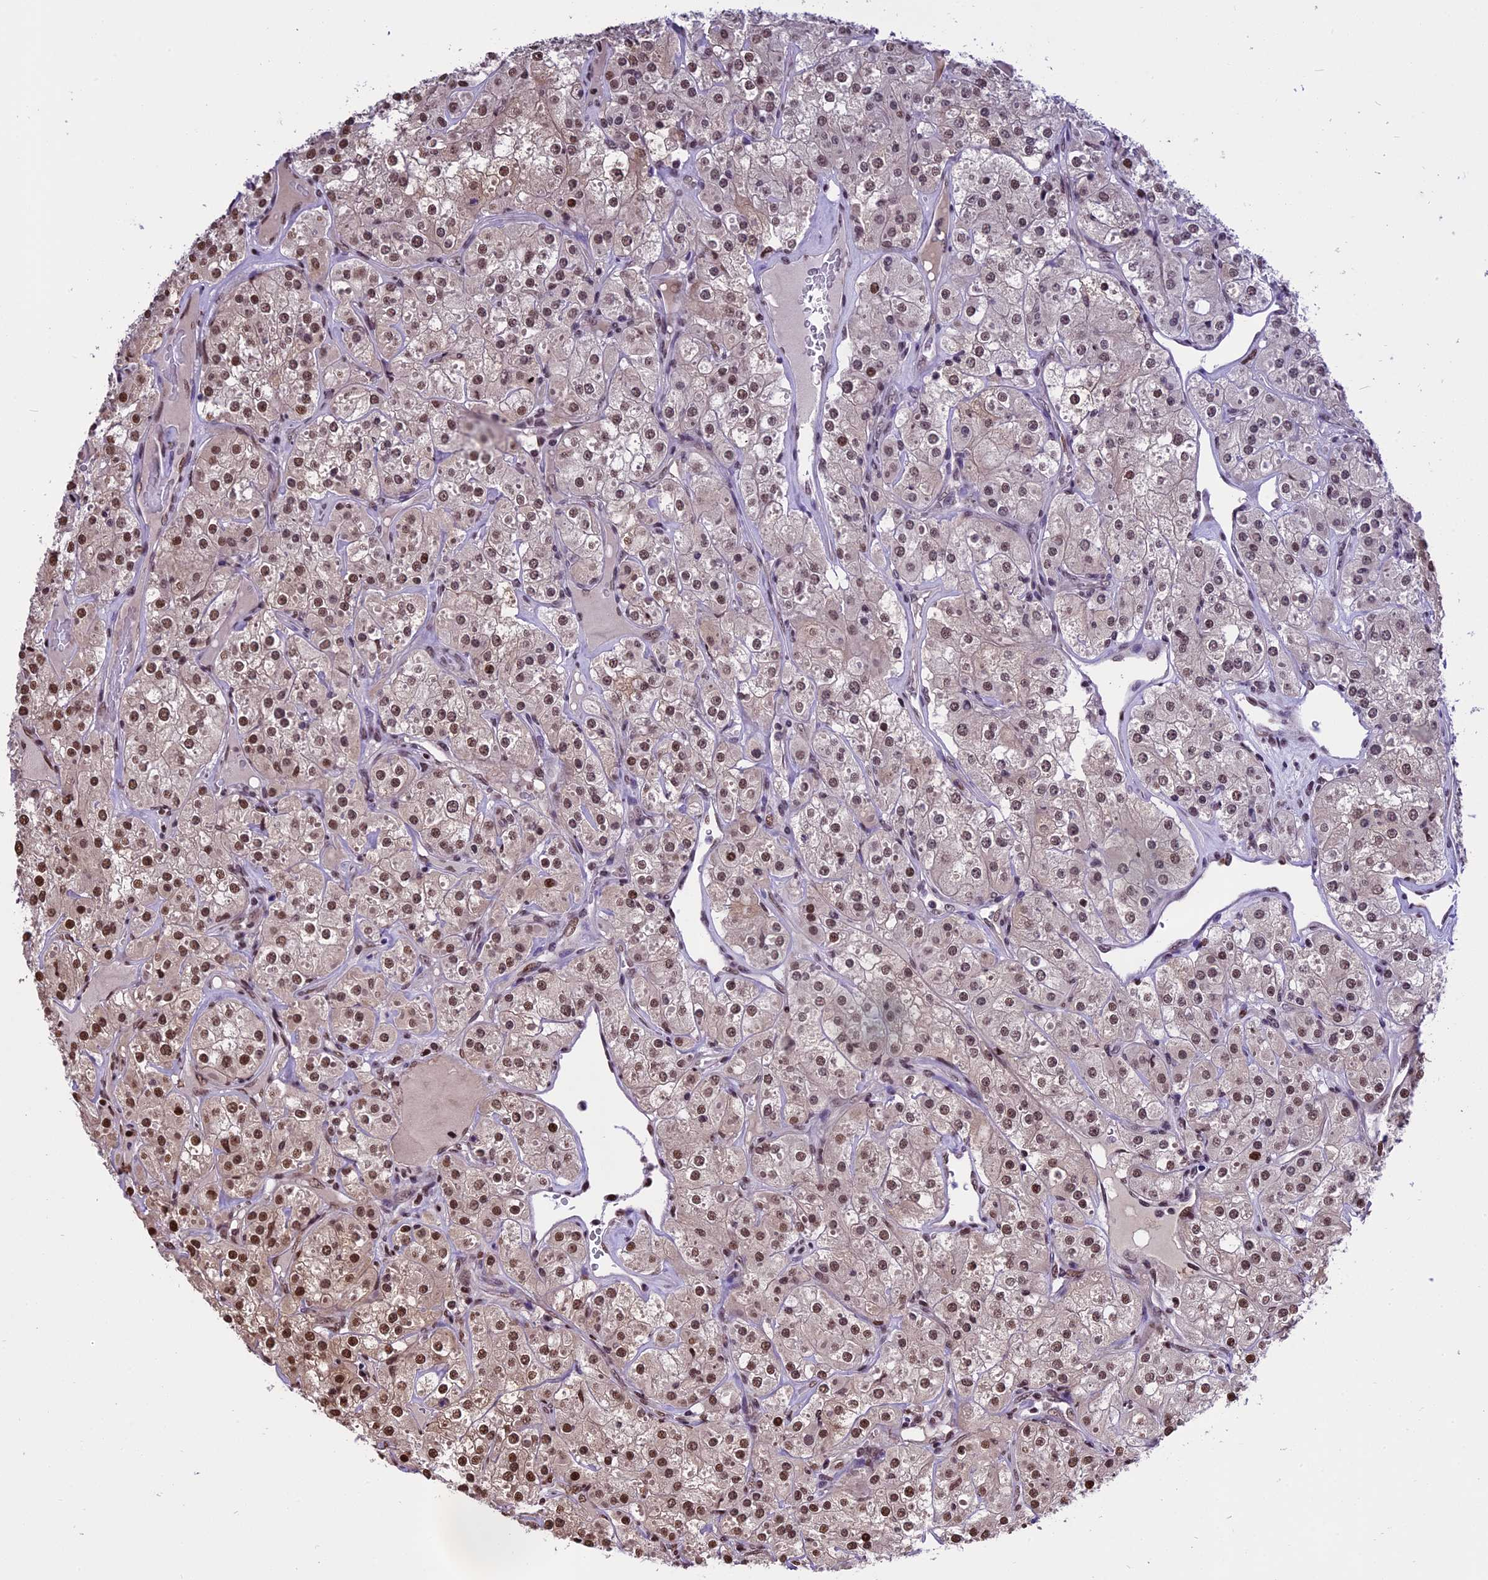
{"staining": {"intensity": "strong", "quantity": ">75%", "location": "nuclear"}, "tissue": "renal cancer", "cell_type": "Tumor cells", "image_type": "cancer", "snomed": [{"axis": "morphology", "description": "Adenocarcinoma, NOS"}, {"axis": "topography", "description": "Kidney"}], "caption": "Adenocarcinoma (renal) was stained to show a protein in brown. There is high levels of strong nuclear expression in about >75% of tumor cells.", "gene": "POLR3E", "patient": {"sex": "male", "age": 77}}